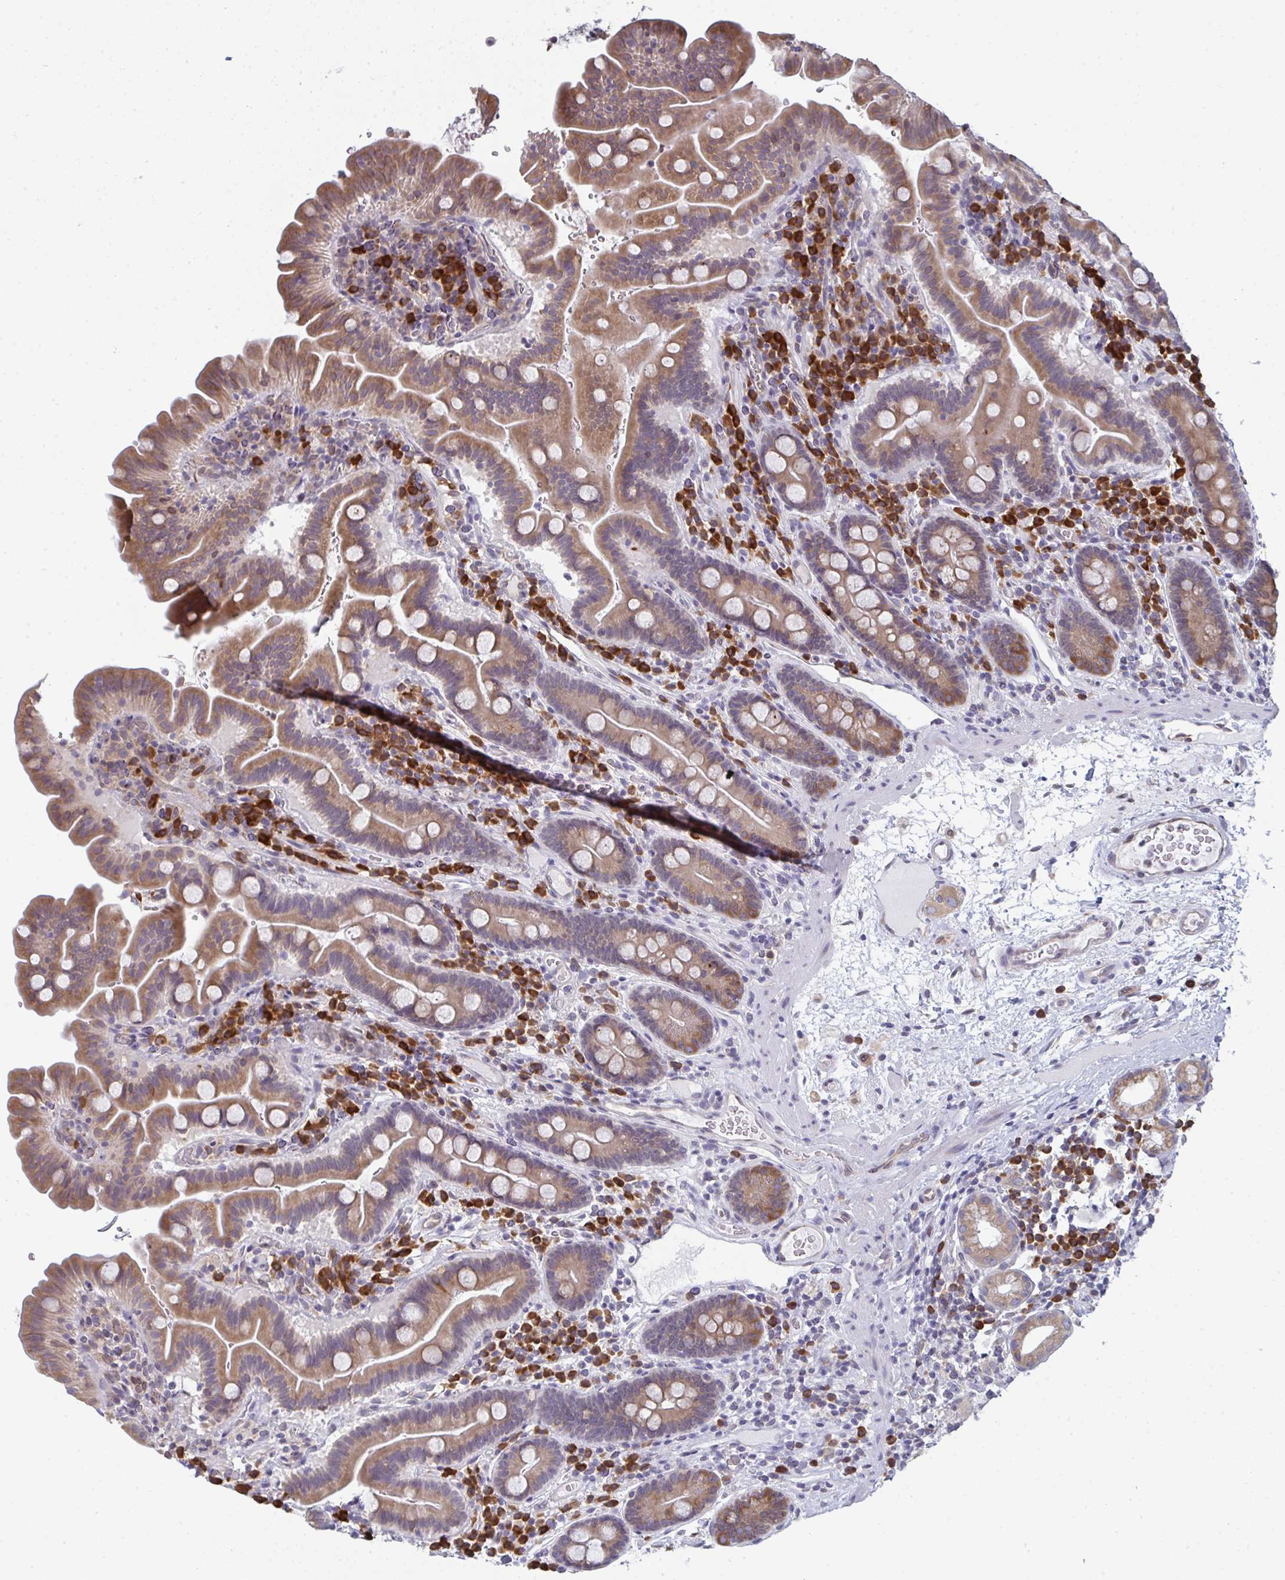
{"staining": {"intensity": "moderate", "quantity": "25%-75%", "location": "cytoplasmic/membranous"}, "tissue": "small intestine", "cell_type": "Glandular cells", "image_type": "normal", "snomed": [{"axis": "morphology", "description": "Normal tissue, NOS"}, {"axis": "topography", "description": "Small intestine"}], "caption": "Small intestine stained with IHC reveals moderate cytoplasmic/membranous positivity in about 25%-75% of glandular cells.", "gene": "LYSMD4", "patient": {"sex": "male", "age": 26}}